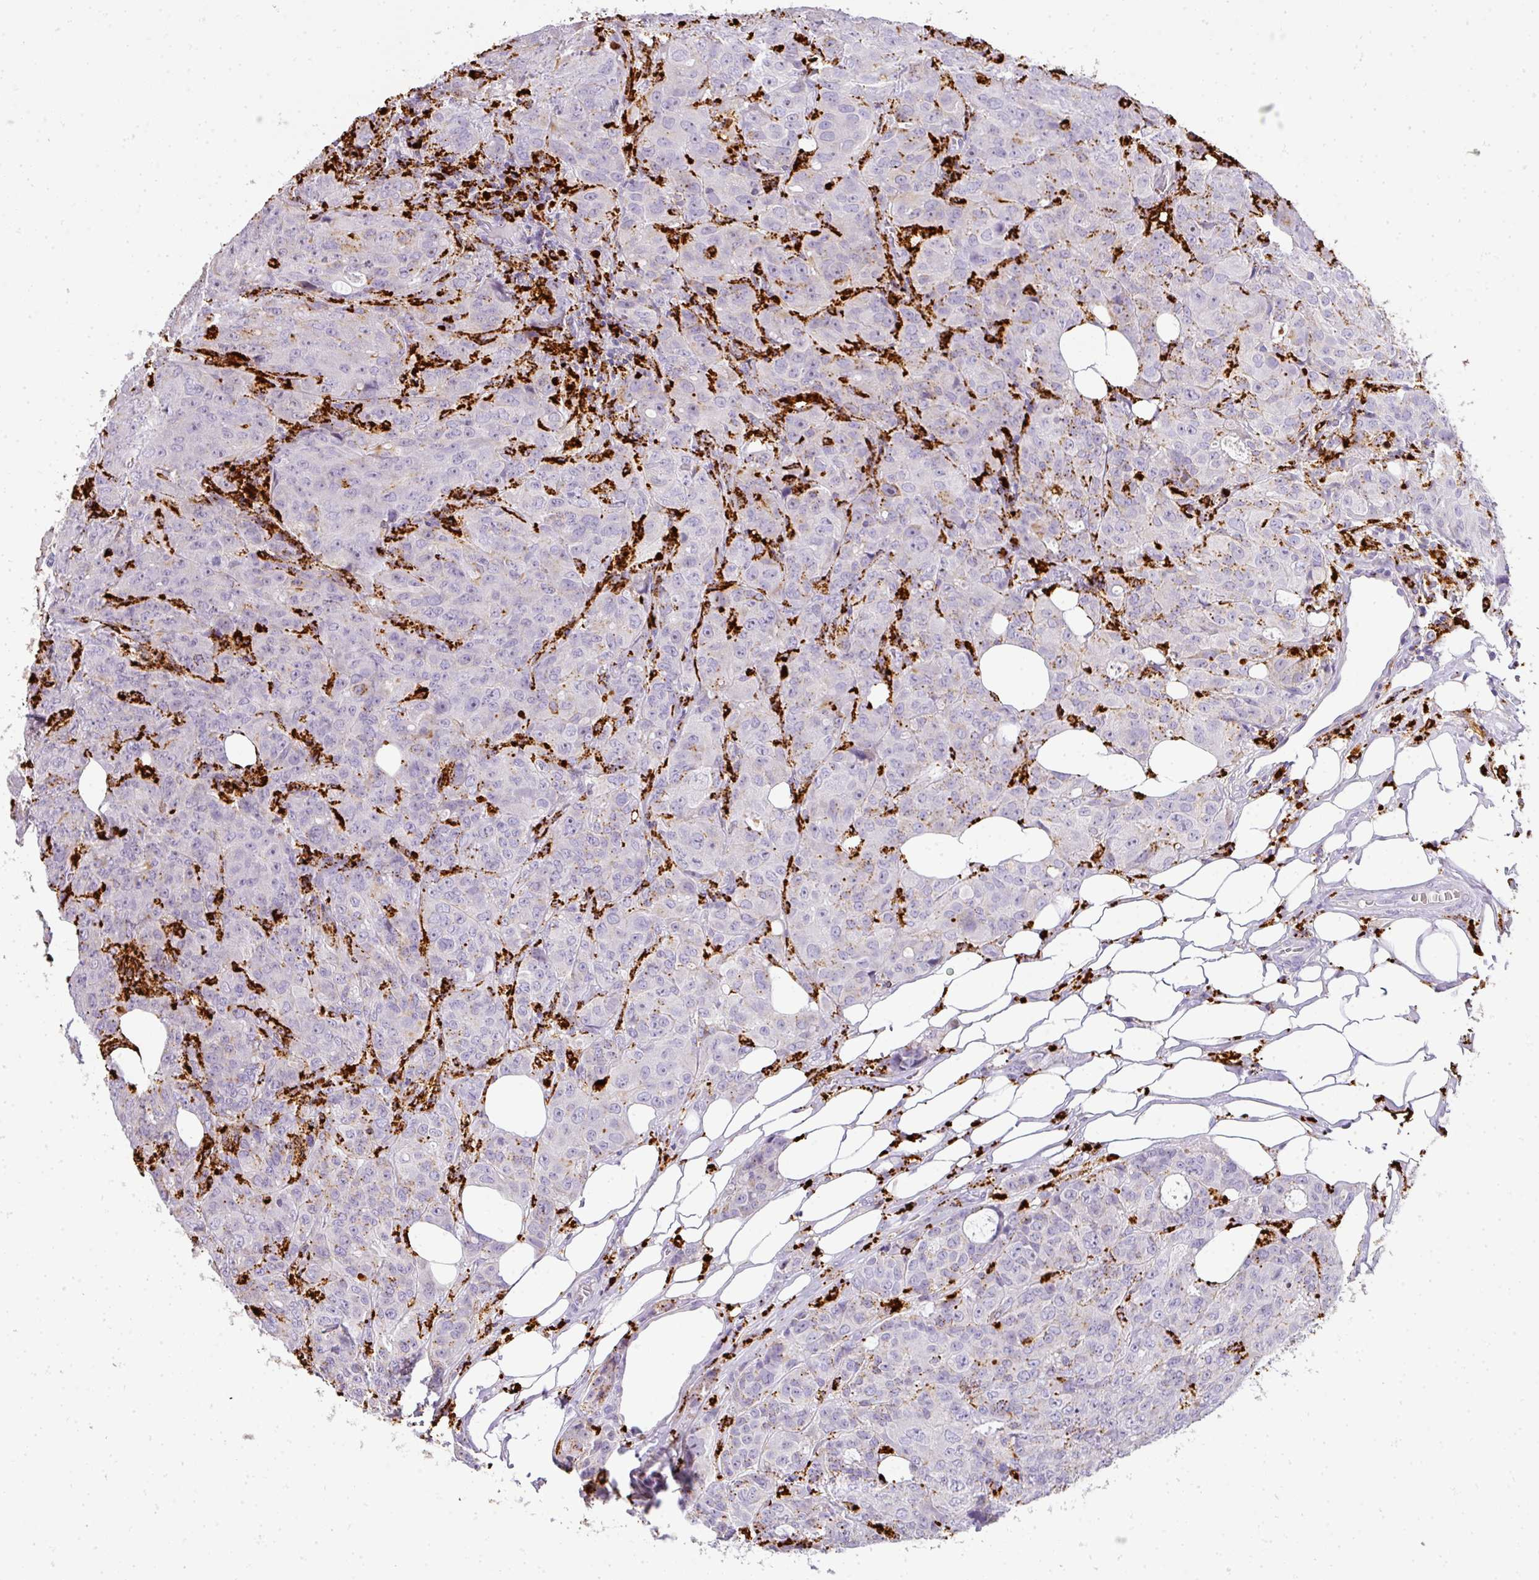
{"staining": {"intensity": "negative", "quantity": "none", "location": "none"}, "tissue": "breast cancer", "cell_type": "Tumor cells", "image_type": "cancer", "snomed": [{"axis": "morphology", "description": "Duct carcinoma"}, {"axis": "topography", "description": "Breast"}], "caption": "High magnification brightfield microscopy of breast cancer stained with DAB (3,3'-diaminobenzidine) (brown) and counterstained with hematoxylin (blue): tumor cells show no significant expression. (Stains: DAB immunohistochemistry (IHC) with hematoxylin counter stain, Microscopy: brightfield microscopy at high magnification).", "gene": "MMACHC", "patient": {"sex": "female", "age": 43}}